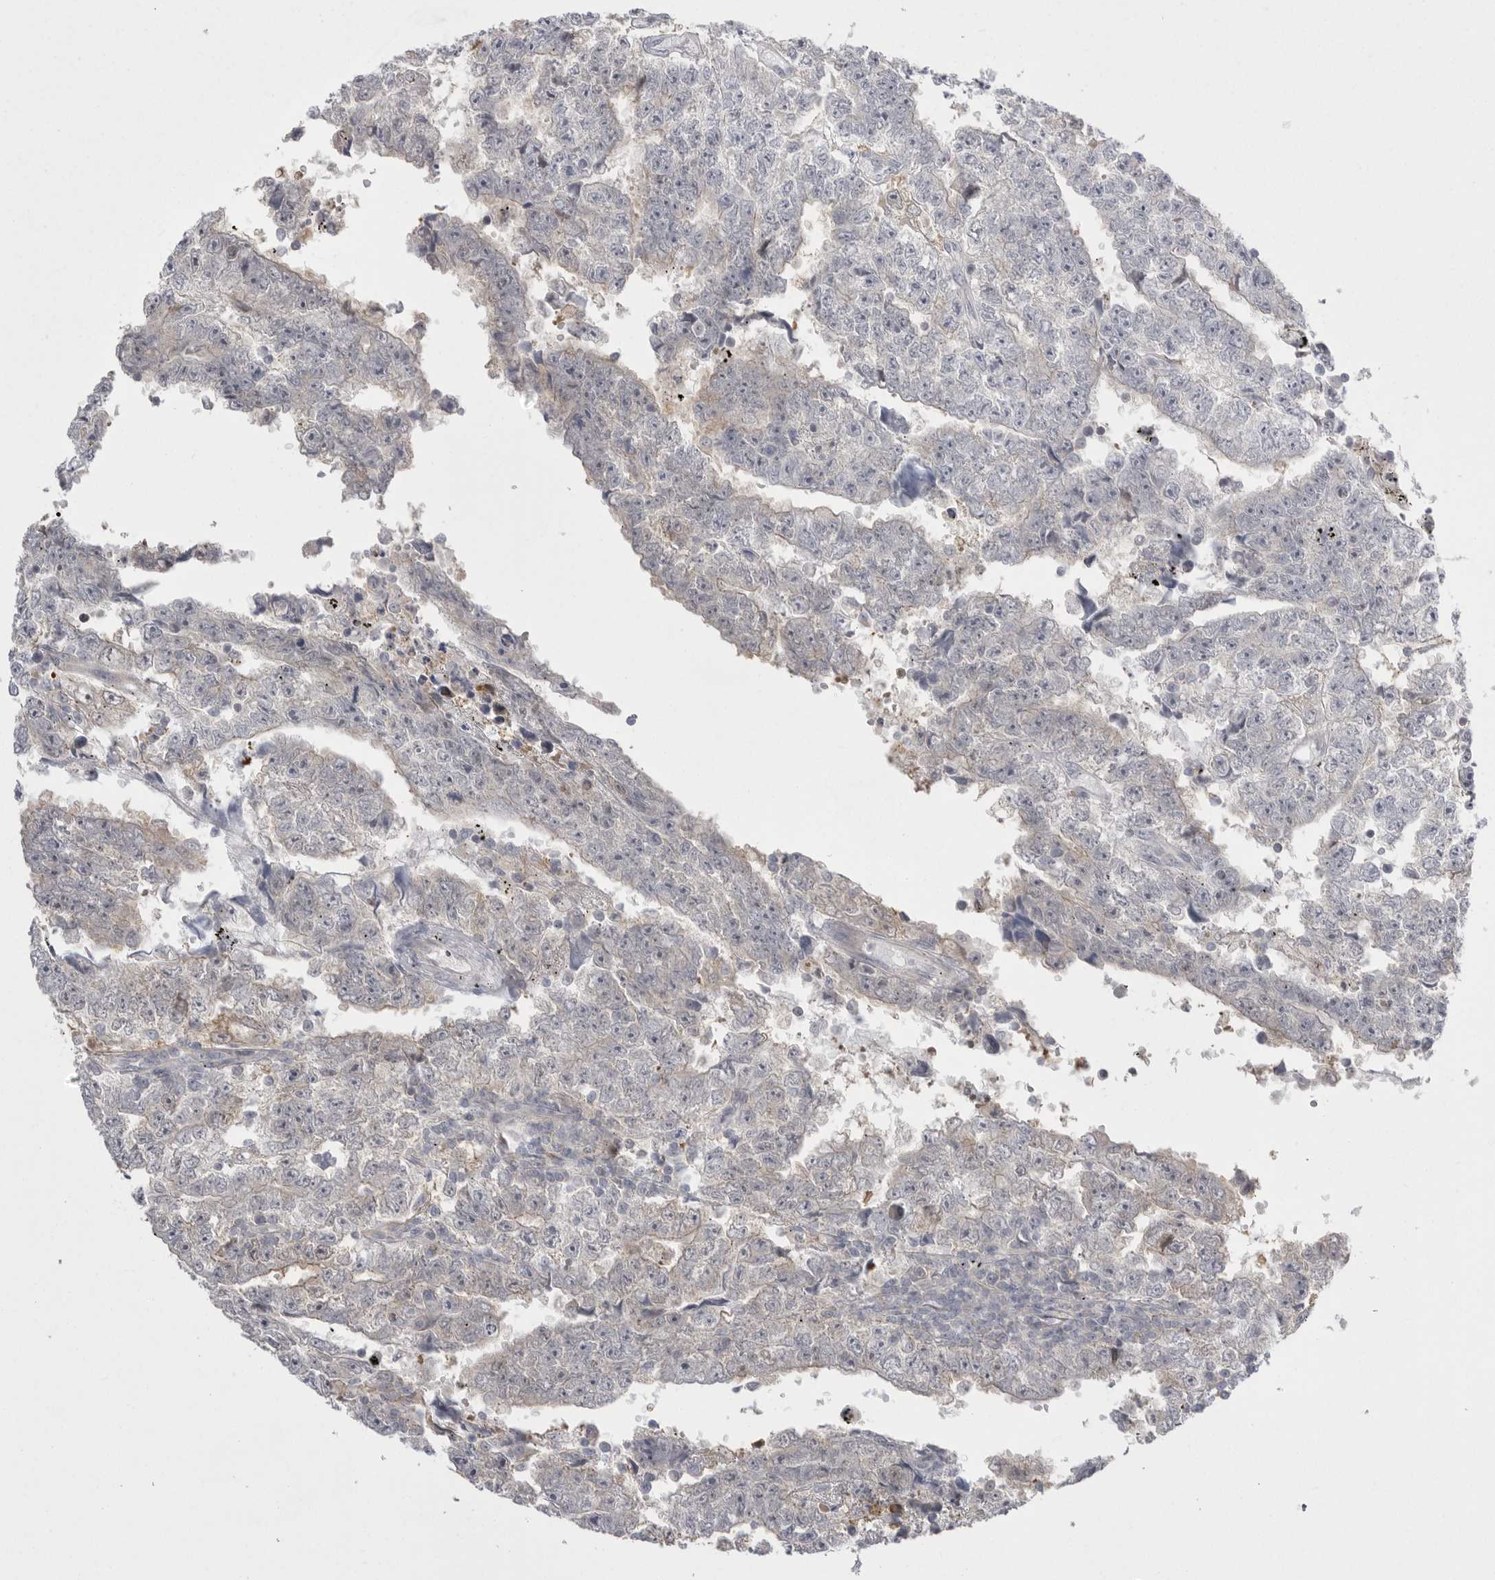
{"staining": {"intensity": "negative", "quantity": "none", "location": "none"}, "tissue": "testis cancer", "cell_type": "Tumor cells", "image_type": "cancer", "snomed": [{"axis": "morphology", "description": "Carcinoma, Embryonal, NOS"}, {"axis": "topography", "description": "Testis"}], "caption": "Immunohistochemistry histopathology image of neoplastic tissue: testis embryonal carcinoma stained with DAB (3,3'-diaminobenzidine) exhibits no significant protein expression in tumor cells.", "gene": "KYAT3", "patient": {"sex": "male", "age": 25}}